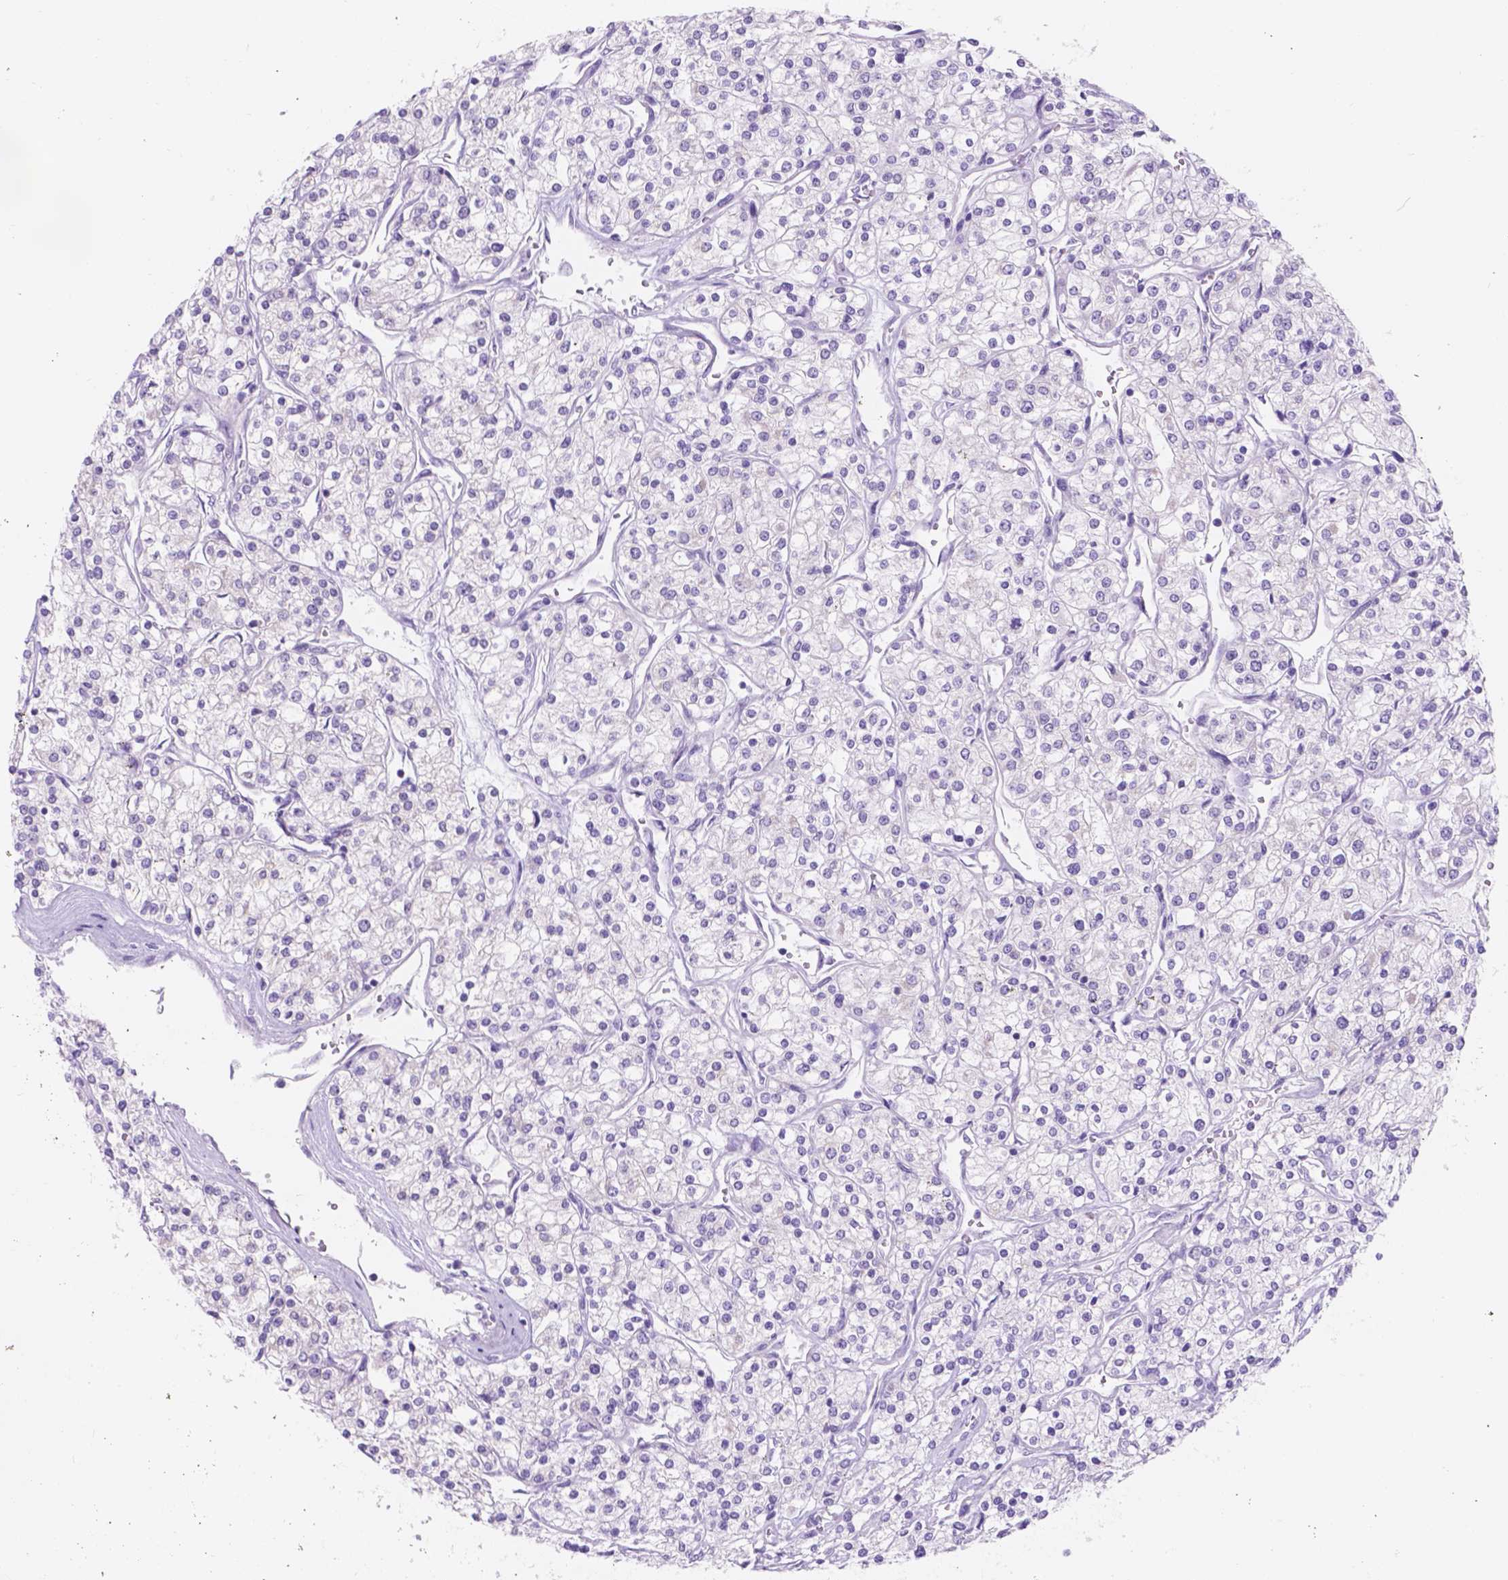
{"staining": {"intensity": "negative", "quantity": "none", "location": "none"}, "tissue": "renal cancer", "cell_type": "Tumor cells", "image_type": "cancer", "snomed": [{"axis": "morphology", "description": "Adenocarcinoma, NOS"}, {"axis": "topography", "description": "Kidney"}], "caption": "IHC of renal cancer demonstrates no positivity in tumor cells.", "gene": "DCC", "patient": {"sex": "male", "age": 80}}